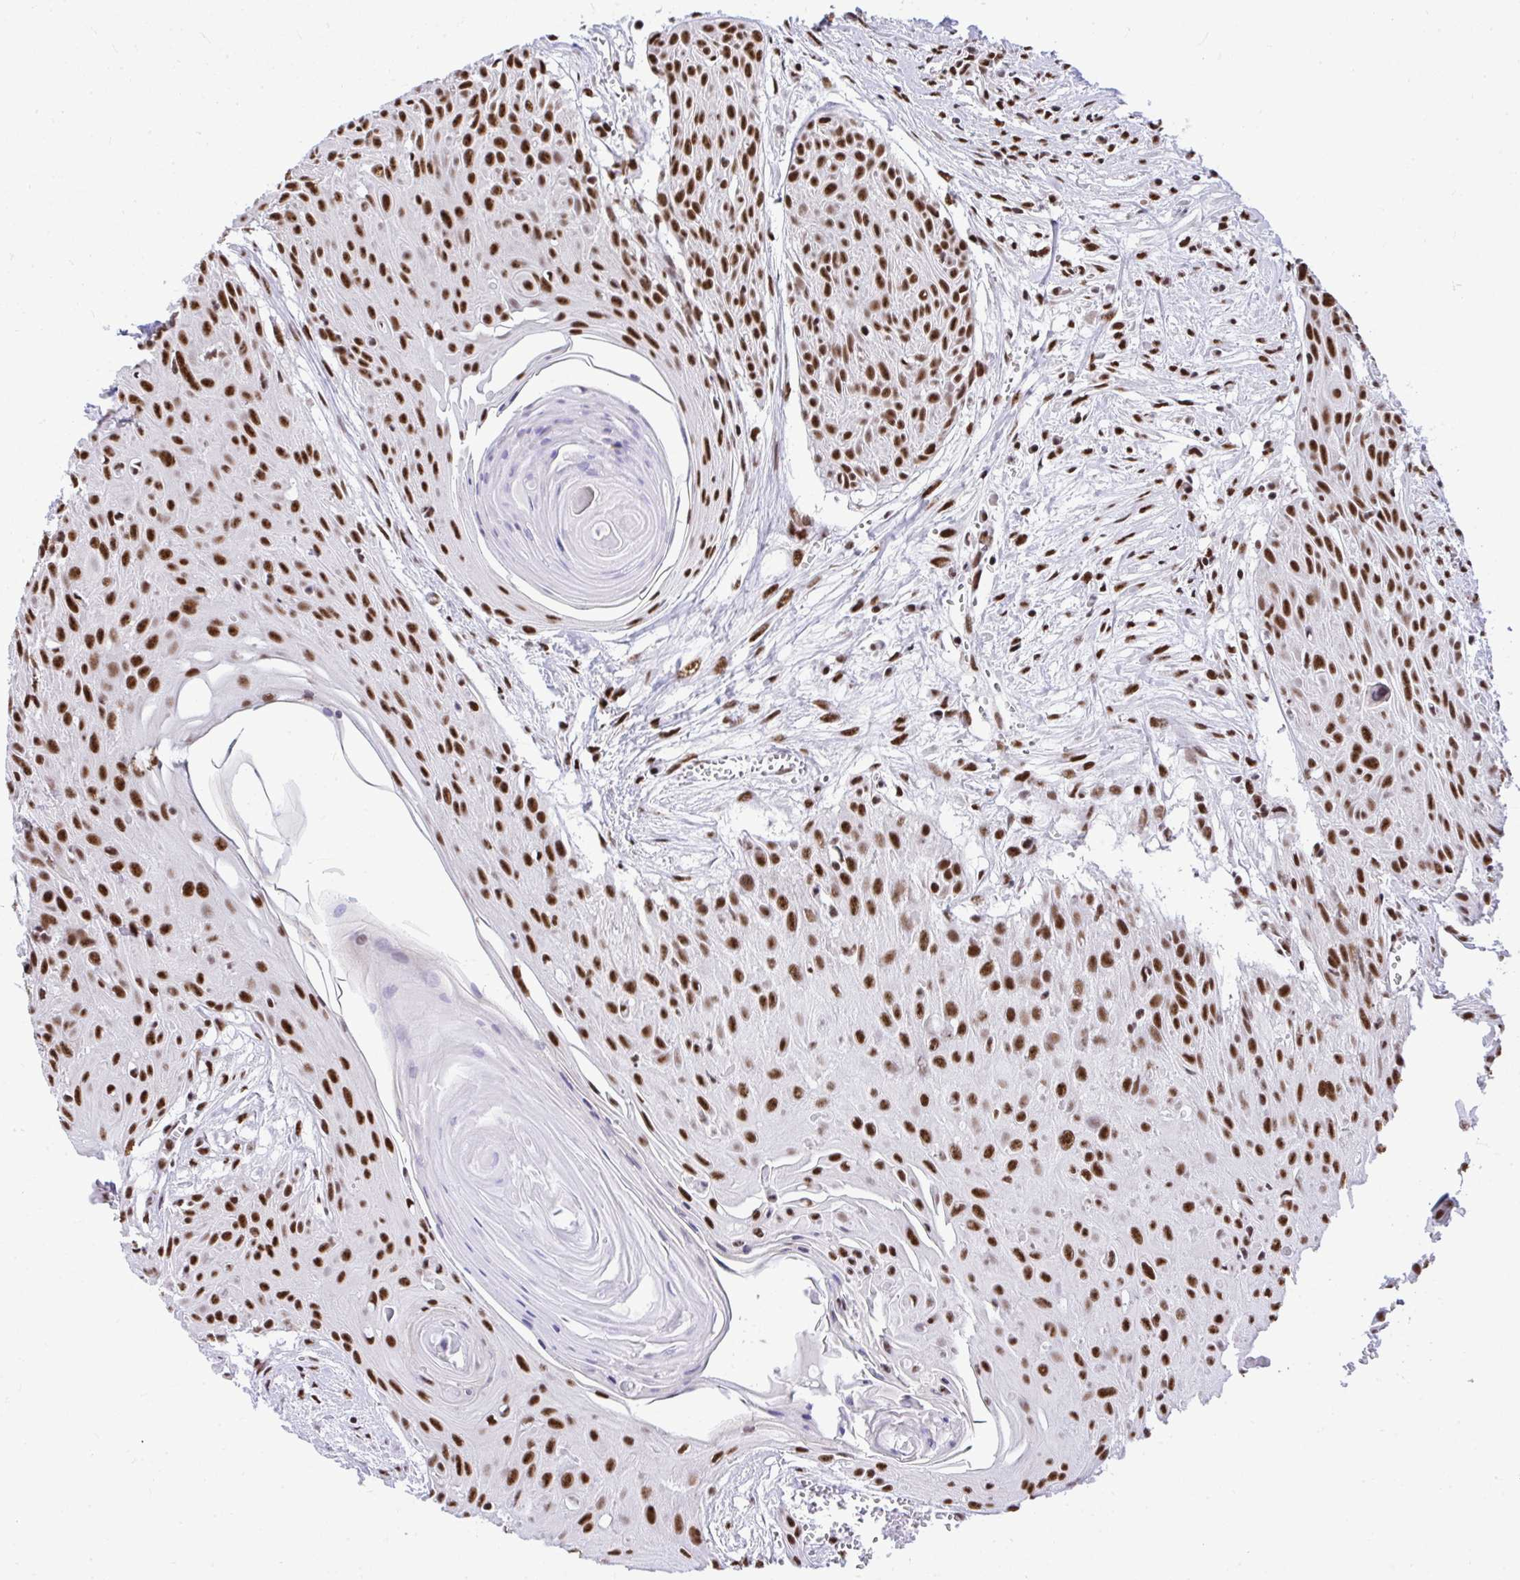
{"staining": {"intensity": "strong", "quantity": ">75%", "location": "nuclear"}, "tissue": "head and neck cancer", "cell_type": "Tumor cells", "image_type": "cancer", "snomed": [{"axis": "morphology", "description": "Squamous cell carcinoma, NOS"}, {"axis": "topography", "description": "Lymph node"}, {"axis": "topography", "description": "Salivary gland"}, {"axis": "topography", "description": "Head-Neck"}], "caption": "High-power microscopy captured an immunohistochemistry photomicrograph of squamous cell carcinoma (head and neck), revealing strong nuclear expression in approximately >75% of tumor cells.", "gene": "PRPF19", "patient": {"sex": "female", "age": 74}}